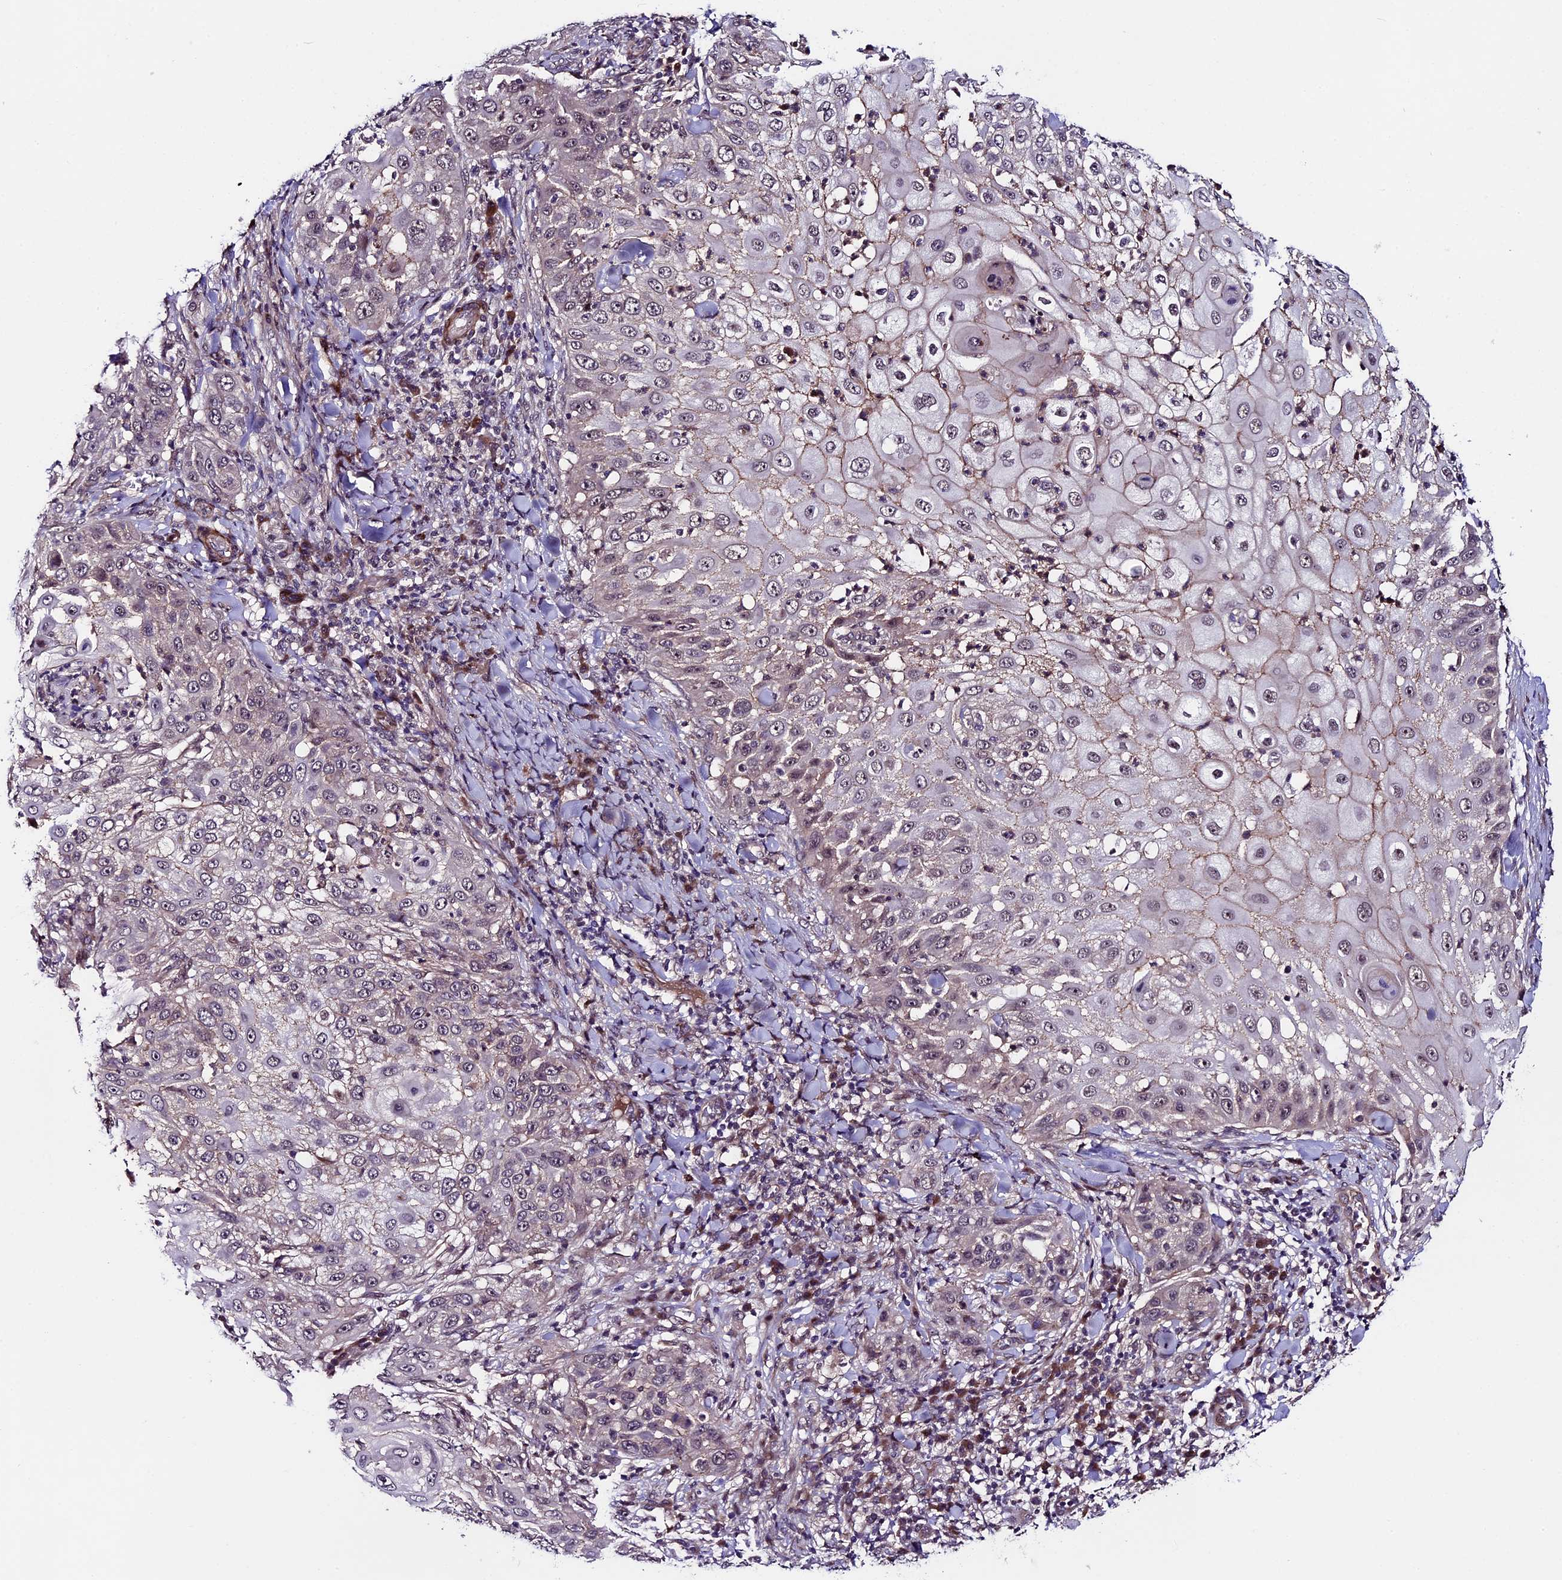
{"staining": {"intensity": "negative", "quantity": "none", "location": "none"}, "tissue": "skin cancer", "cell_type": "Tumor cells", "image_type": "cancer", "snomed": [{"axis": "morphology", "description": "Squamous cell carcinoma, NOS"}, {"axis": "topography", "description": "Skin"}], "caption": "Immunohistochemistry micrograph of neoplastic tissue: human skin cancer (squamous cell carcinoma) stained with DAB reveals no significant protein expression in tumor cells. The staining is performed using DAB (3,3'-diaminobenzidine) brown chromogen with nuclei counter-stained in using hematoxylin.", "gene": "SIPA1L3", "patient": {"sex": "female", "age": 44}}